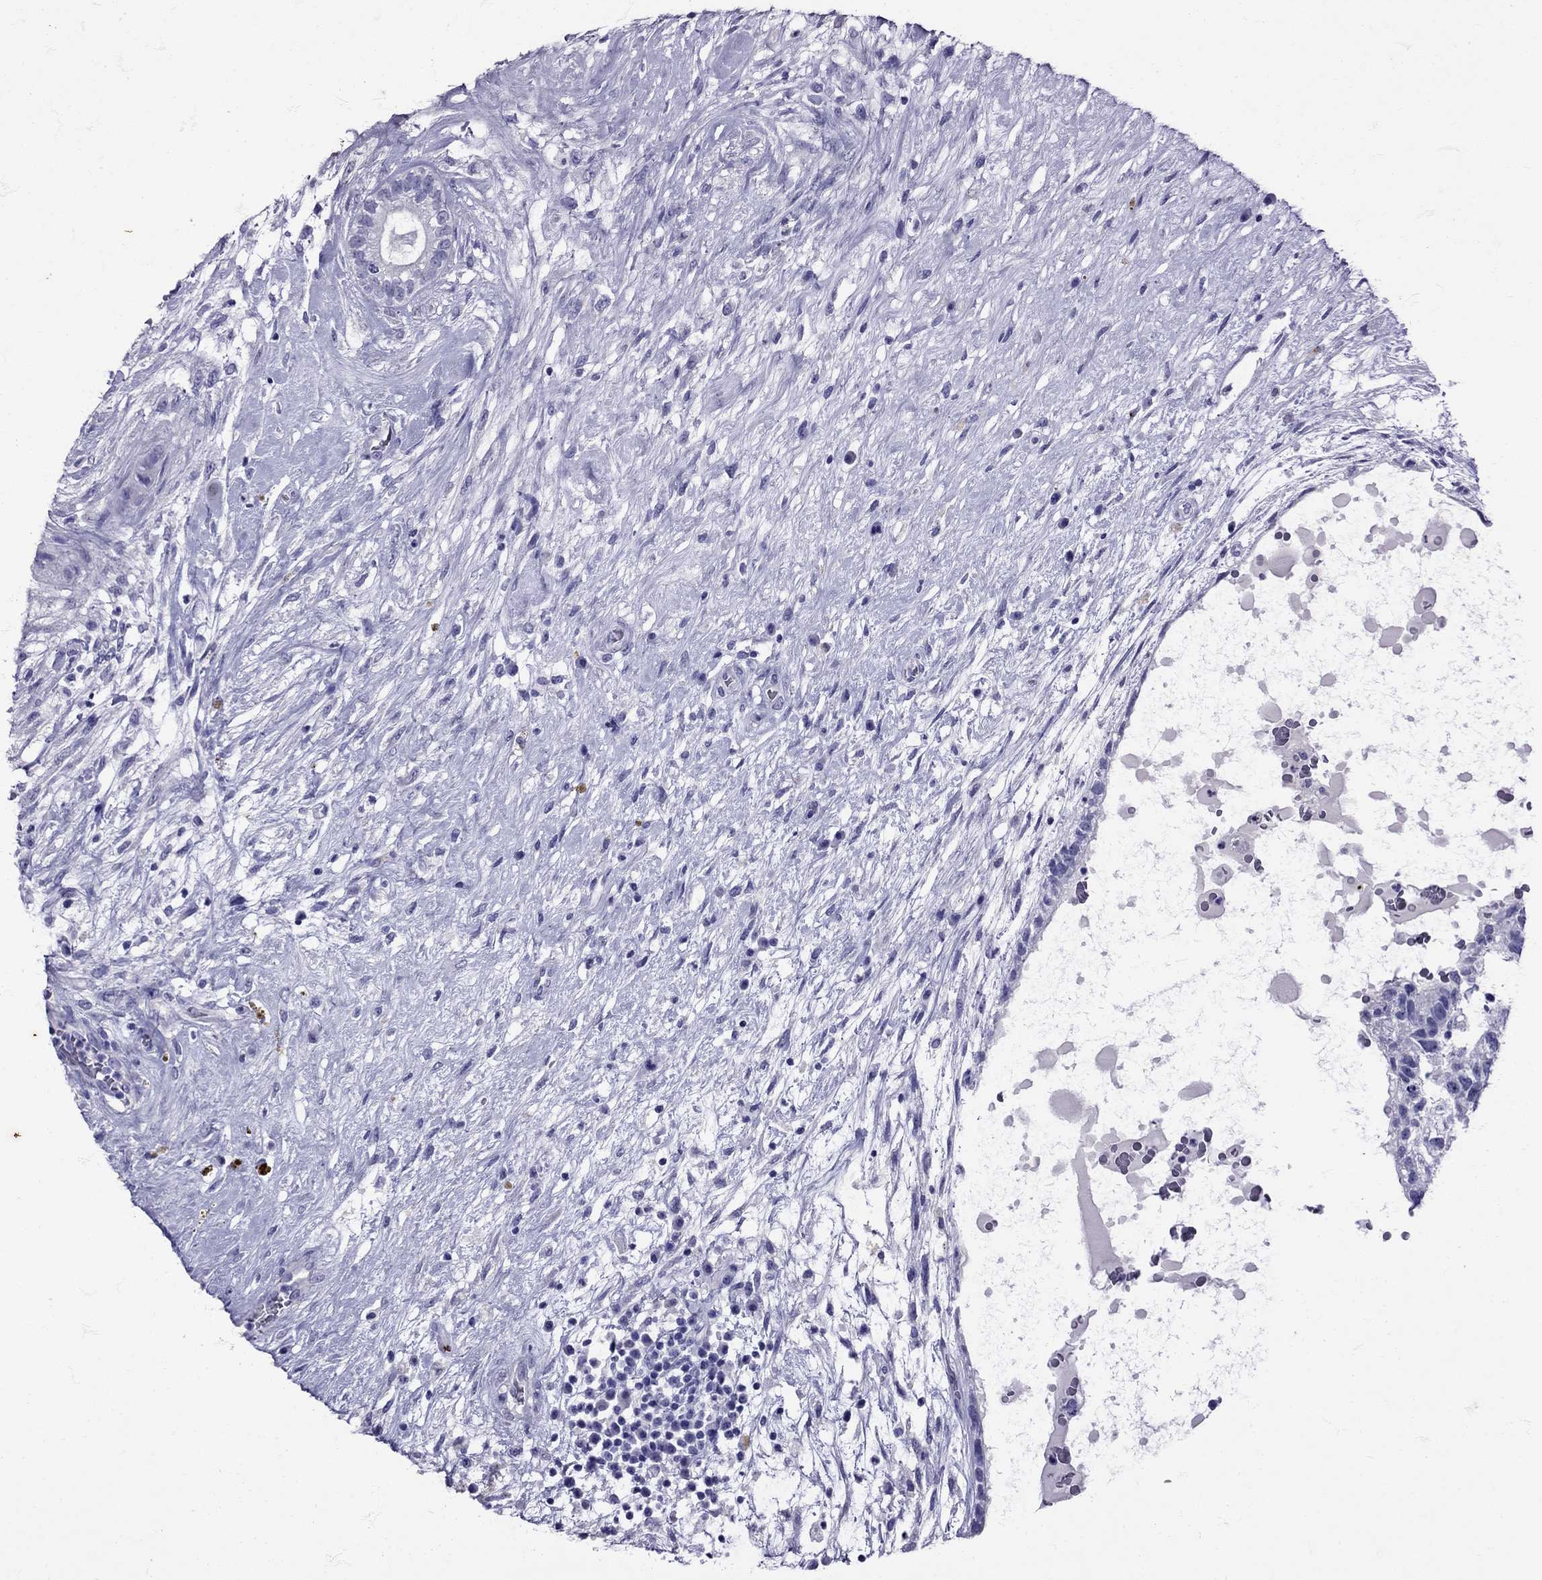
{"staining": {"intensity": "negative", "quantity": "none", "location": "none"}, "tissue": "testis cancer", "cell_type": "Tumor cells", "image_type": "cancer", "snomed": [{"axis": "morphology", "description": "Normal tissue, NOS"}, {"axis": "morphology", "description": "Carcinoma, Embryonal, NOS"}, {"axis": "topography", "description": "Testis"}], "caption": "This is an immunohistochemistry (IHC) histopathology image of human testis cancer. There is no staining in tumor cells.", "gene": "AVP", "patient": {"sex": "male", "age": 32}}